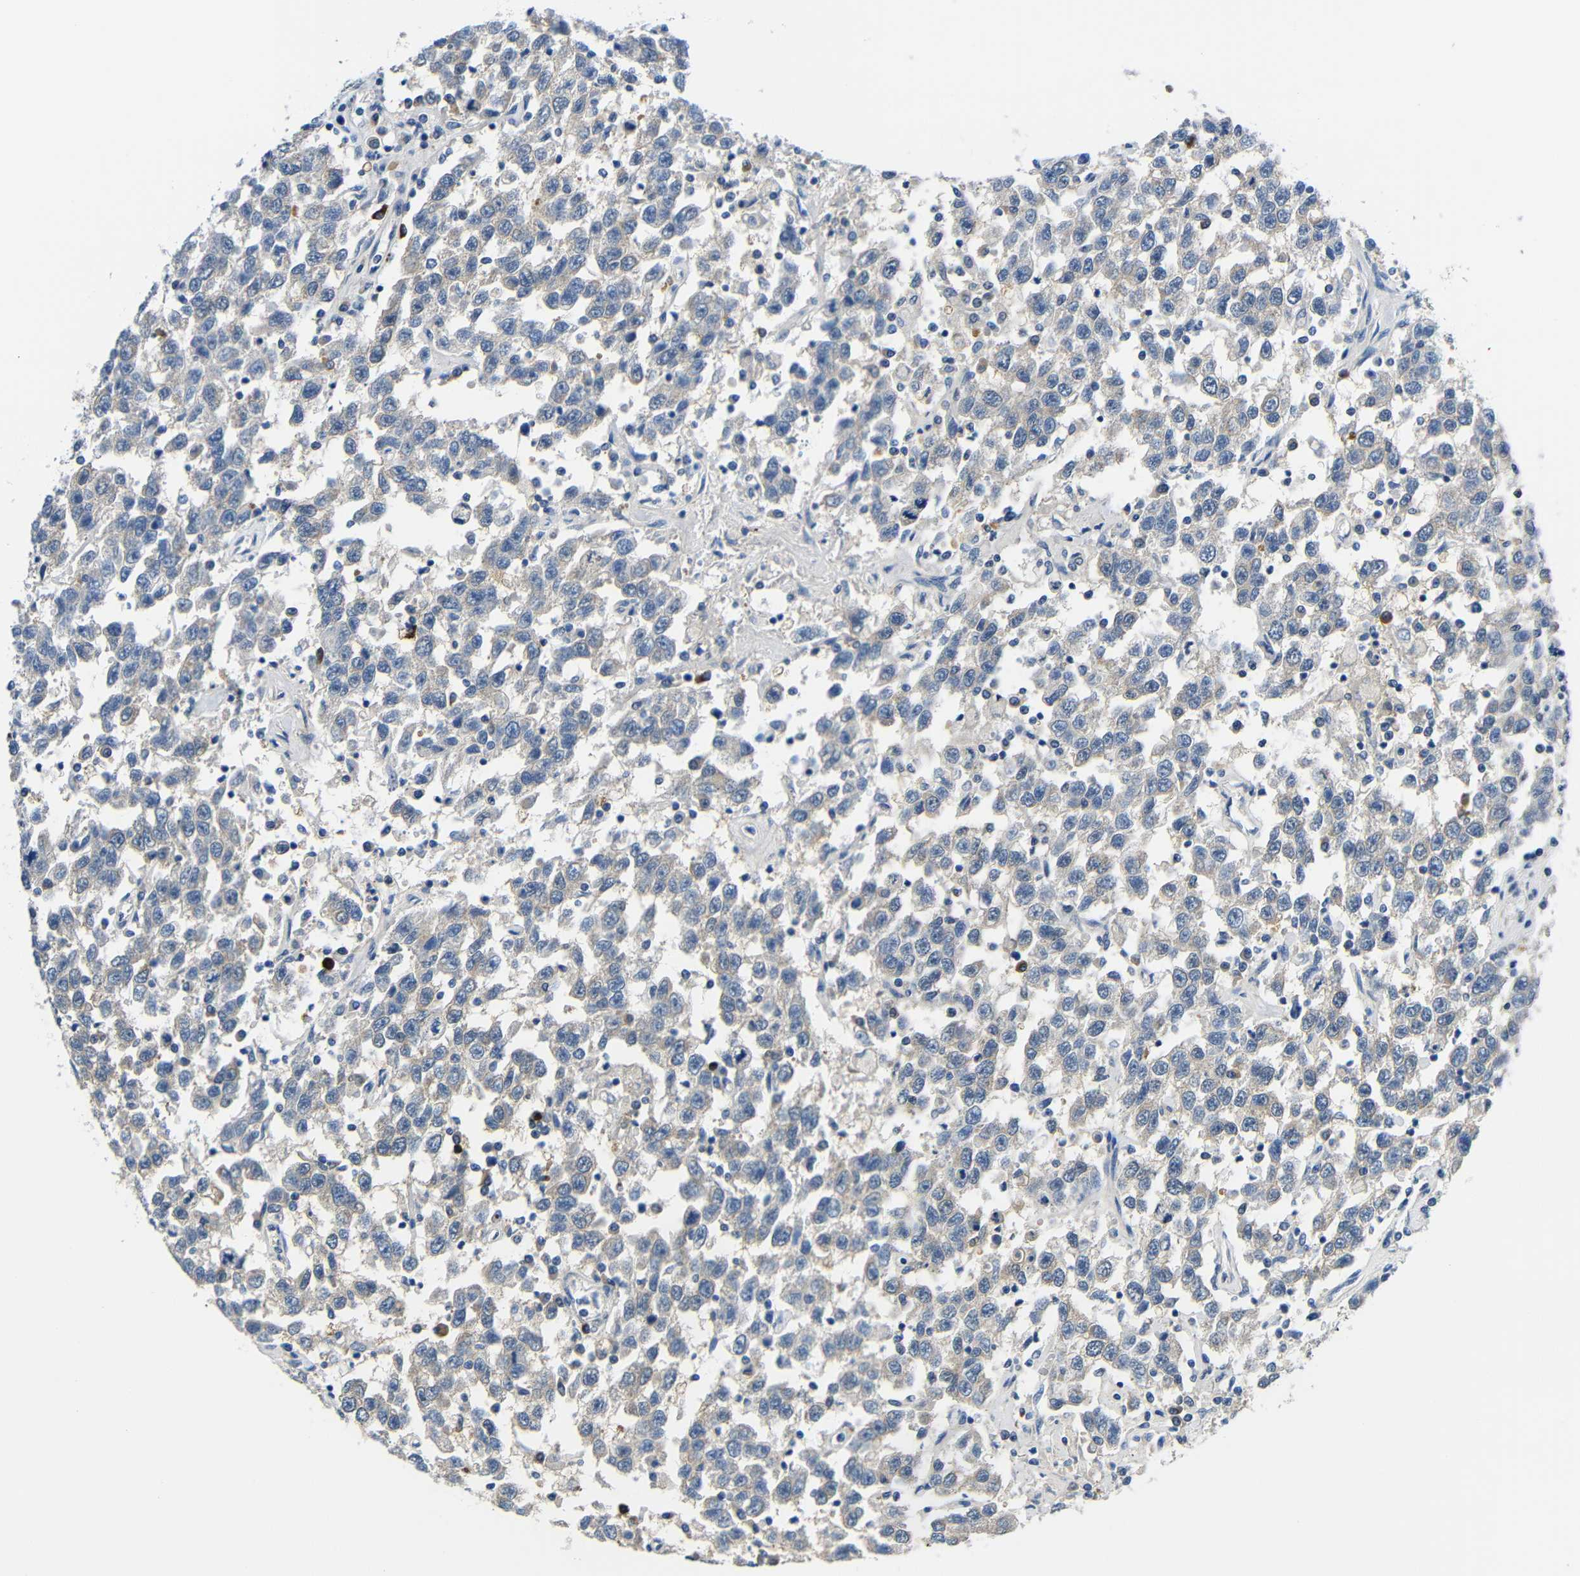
{"staining": {"intensity": "negative", "quantity": "none", "location": "none"}, "tissue": "testis cancer", "cell_type": "Tumor cells", "image_type": "cancer", "snomed": [{"axis": "morphology", "description": "Seminoma, NOS"}, {"axis": "topography", "description": "Testis"}], "caption": "Immunohistochemical staining of human testis cancer exhibits no significant positivity in tumor cells. (Immunohistochemistry (ihc), brightfield microscopy, high magnification).", "gene": "NEGR1", "patient": {"sex": "male", "age": 41}}